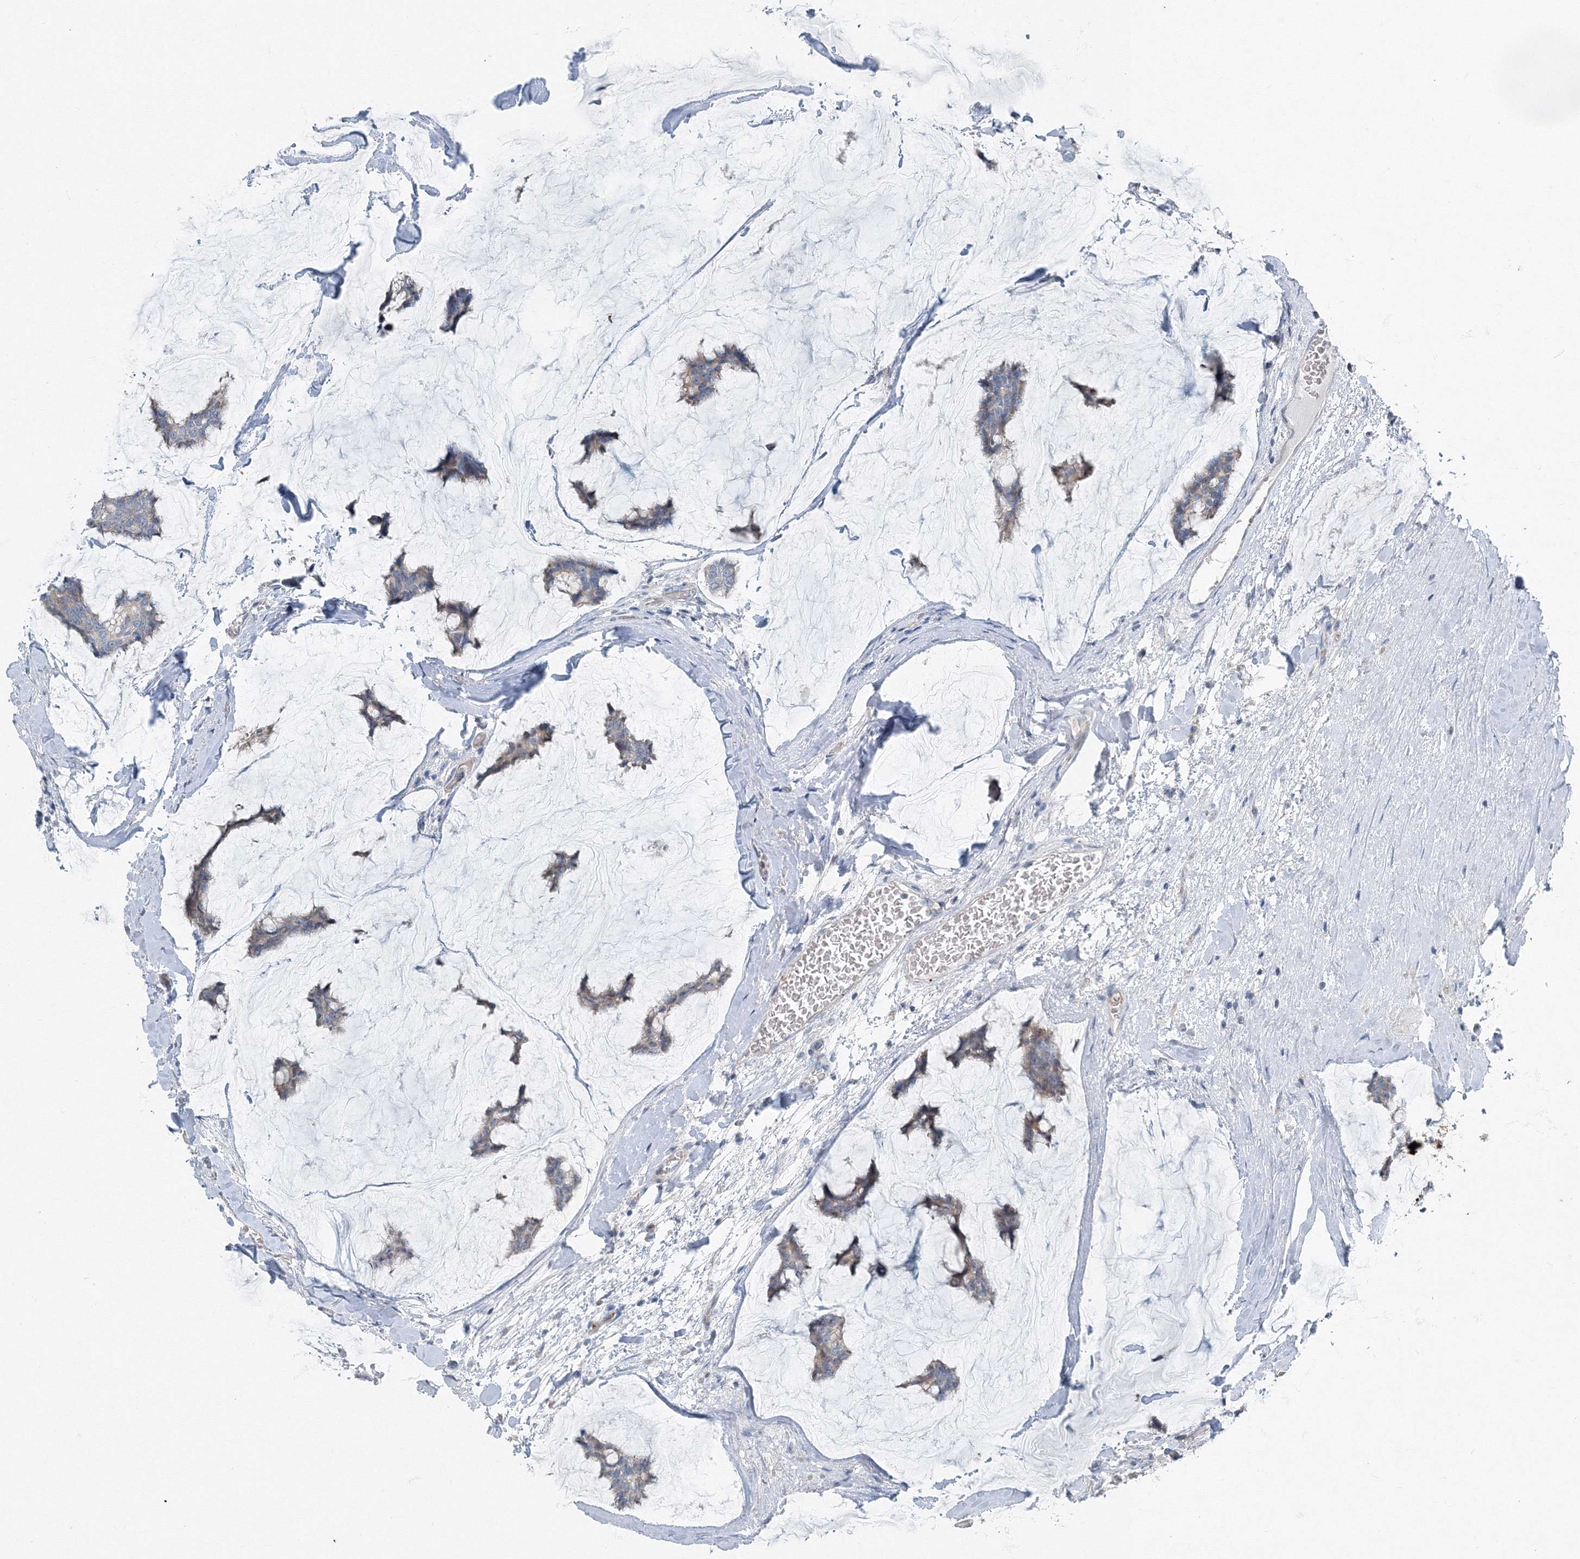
{"staining": {"intensity": "negative", "quantity": "none", "location": "none"}, "tissue": "breast cancer", "cell_type": "Tumor cells", "image_type": "cancer", "snomed": [{"axis": "morphology", "description": "Duct carcinoma"}, {"axis": "topography", "description": "Breast"}], "caption": "A micrograph of breast cancer stained for a protein exhibits no brown staining in tumor cells.", "gene": "AASDH", "patient": {"sex": "female", "age": 93}}